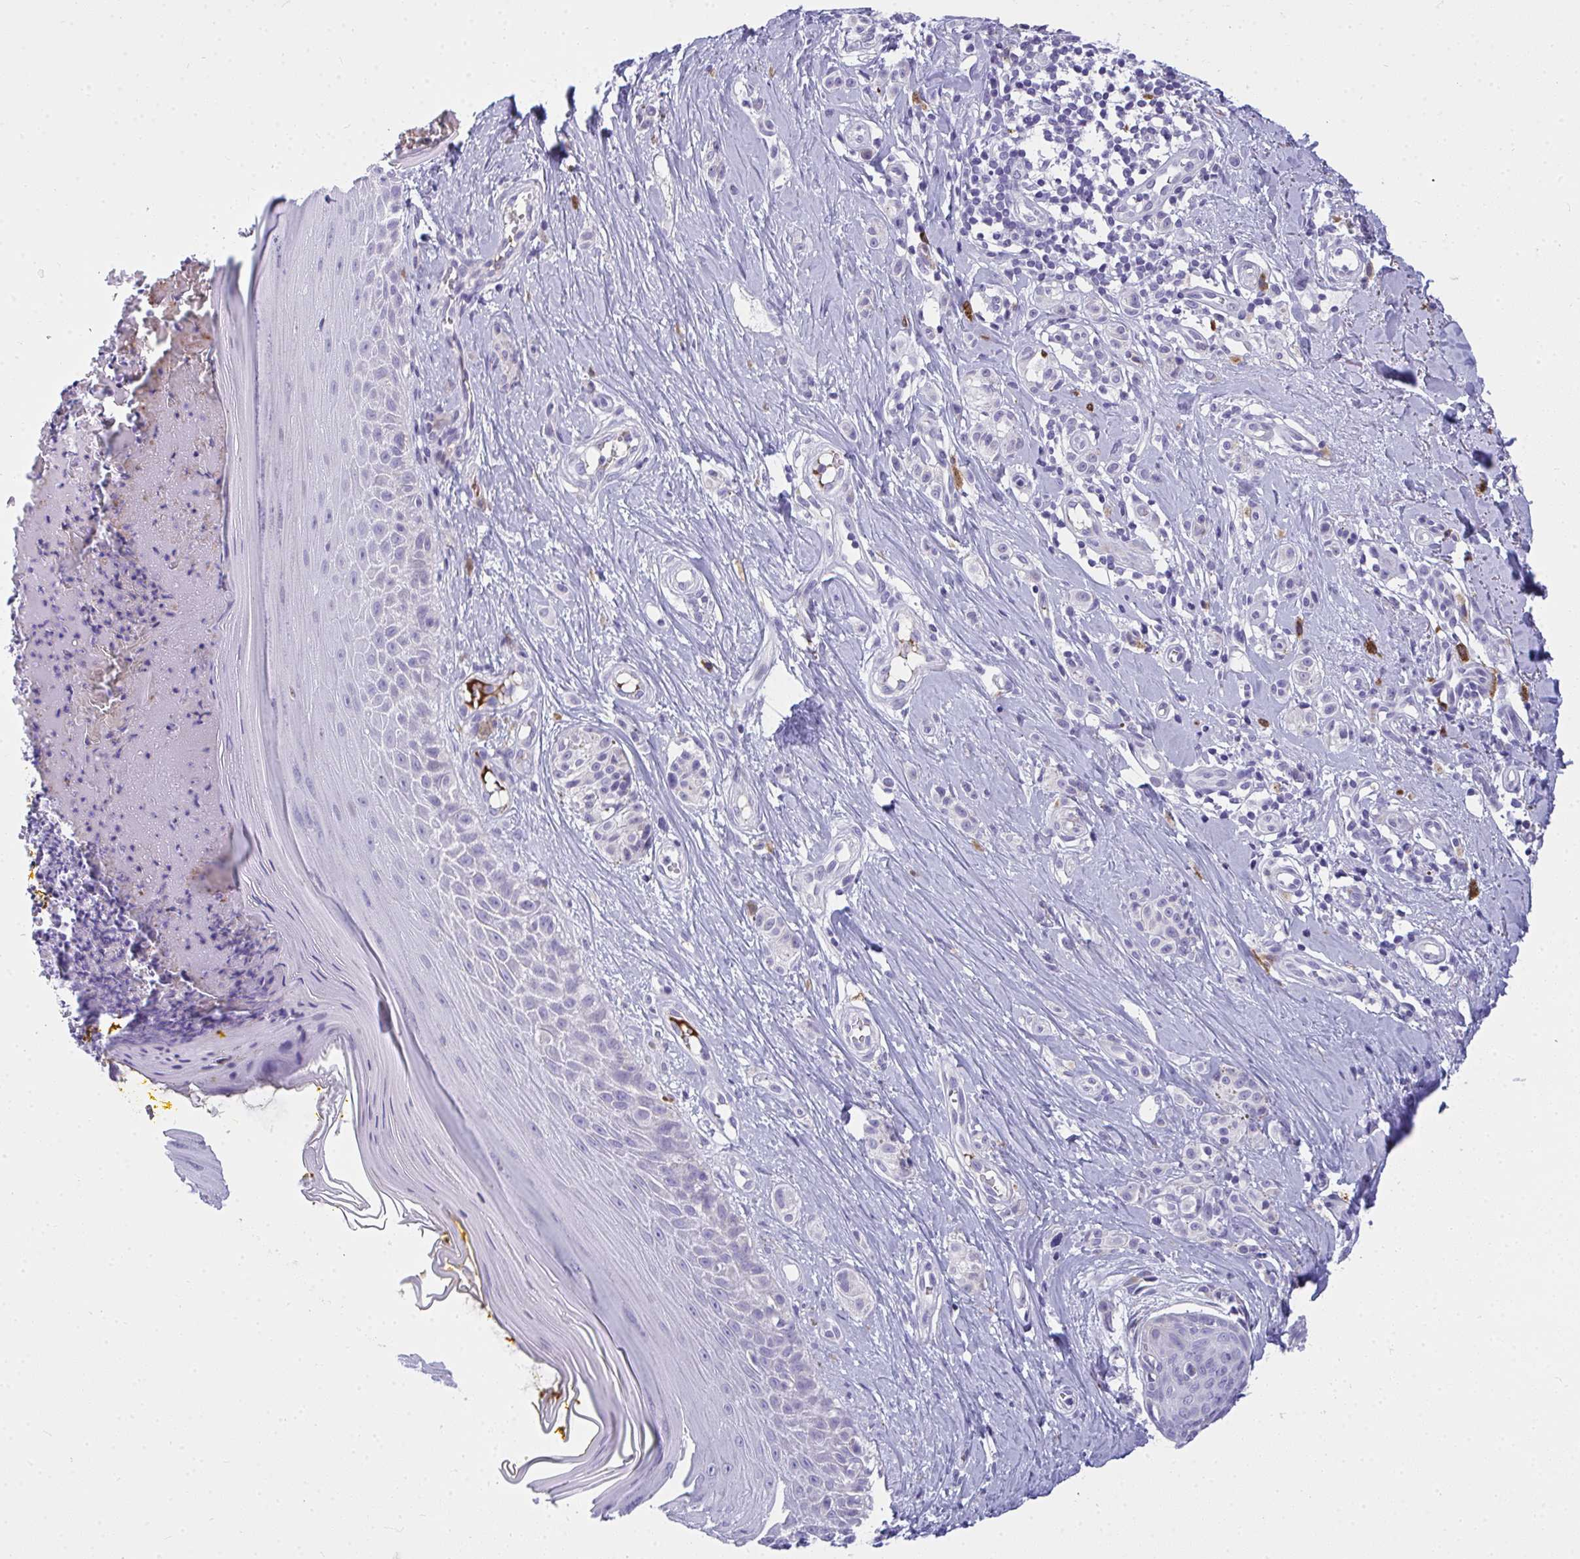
{"staining": {"intensity": "negative", "quantity": "none", "location": "none"}, "tissue": "melanoma", "cell_type": "Tumor cells", "image_type": "cancer", "snomed": [{"axis": "morphology", "description": "Malignant melanoma, NOS"}, {"axis": "topography", "description": "Skin"}], "caption": "Tumor cells are negative for brown protein staining in malignant melanoma. (DAB immunohistochemistry visualized using brightfield microscopy, high magnification).", "gene": "TSBP1", "patient": {"sex": "male", "age": 74}}